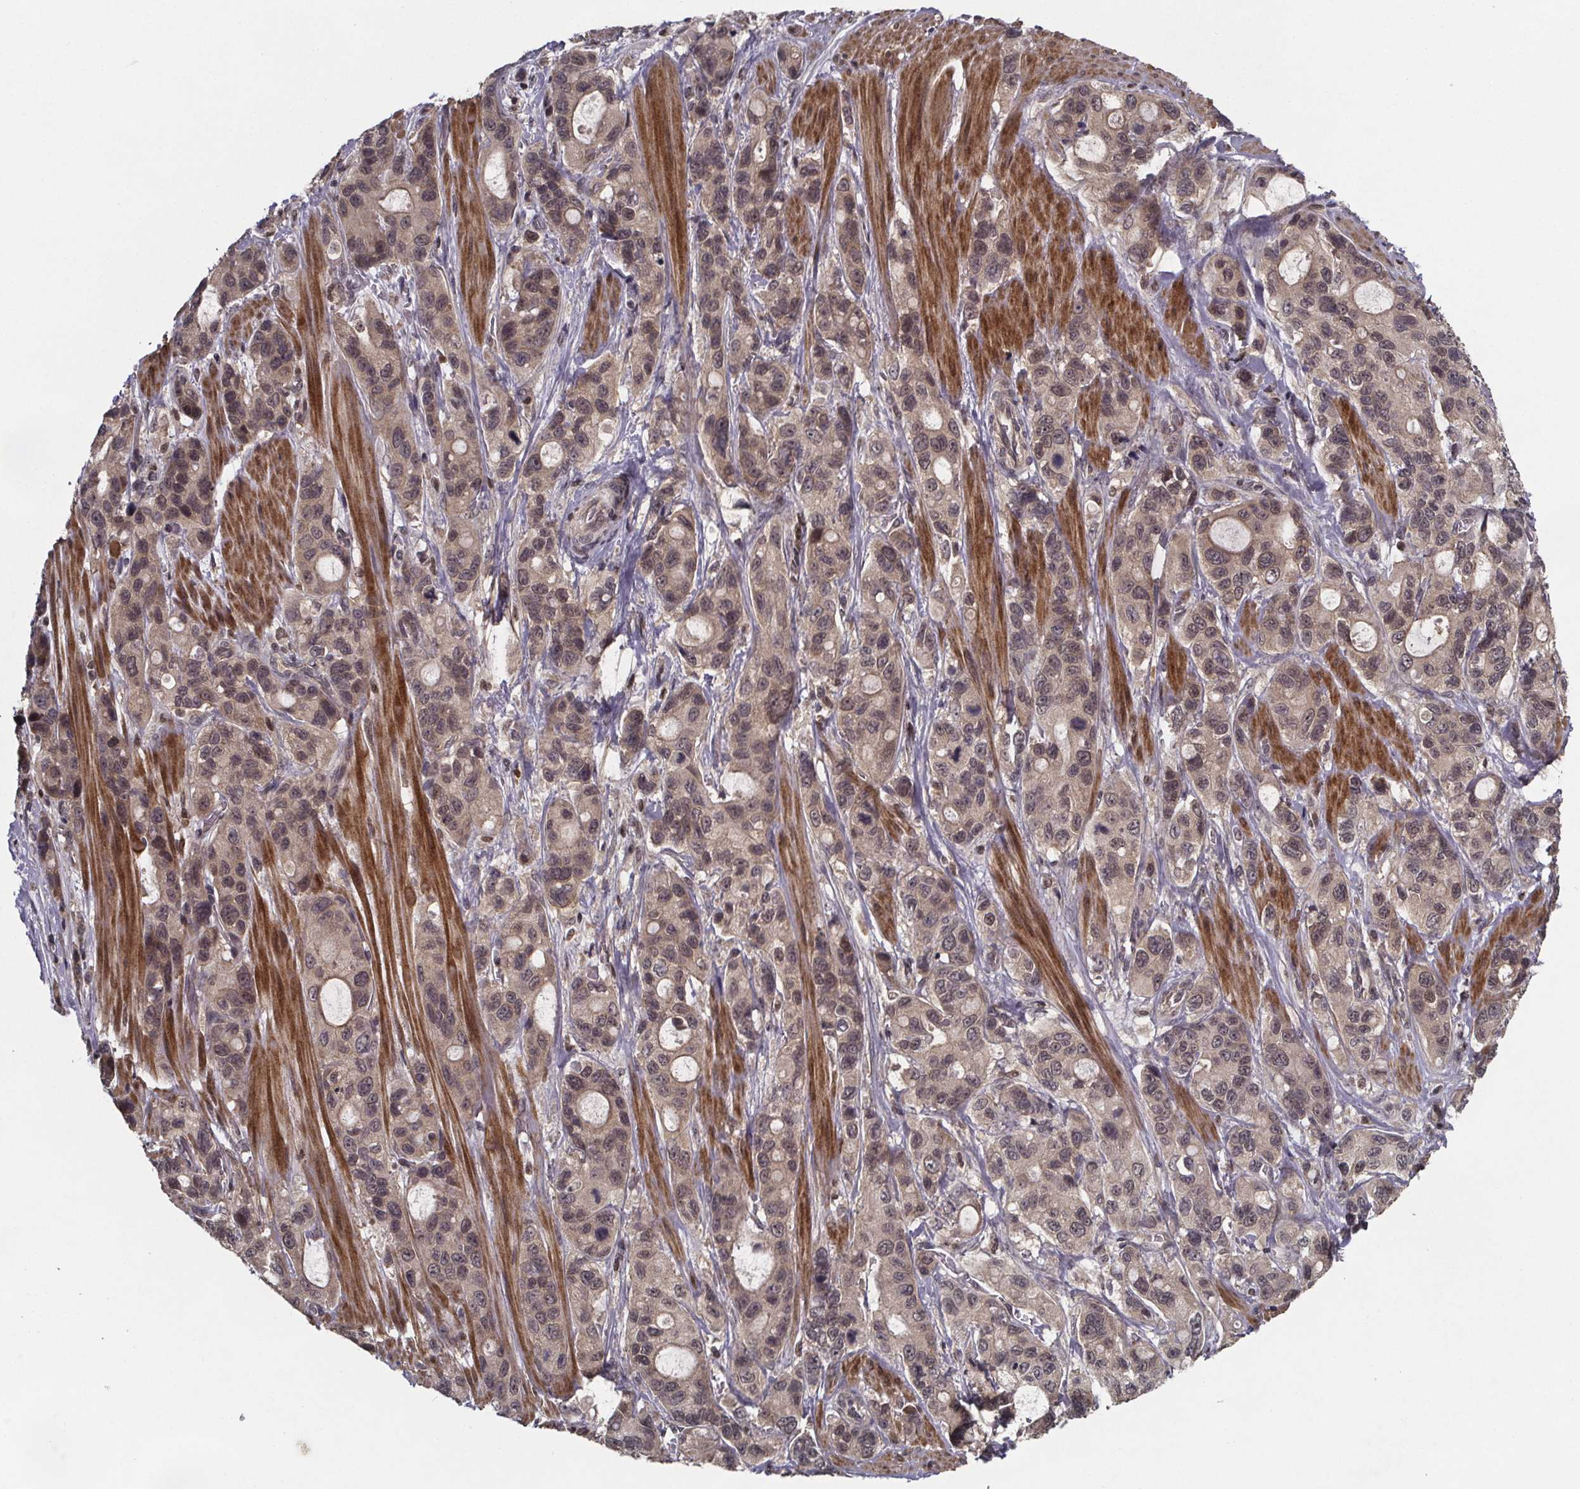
{"staining": {"intensity": "weak", "quantity": "<25%", "location": "cytoplasmic/membranous,nuclear"}, "tissue": "stomach cancer", "cell_type": "Tumor cells", "image_type": "cancer", "snomed": [{"axis": "morphology", "description": "Adenocarcinoma, NOS"}, {"axis": "topography", "description": "Stomach"}], "caption": "Protein analysis of stomach adenocarcinoma exhibits no significant expression in tumor cells. (Stains: DAB (3,3'-diaminobenzidine) immunohistochemistry (IHC) with hematoxylin counter stain, Microscopy: brightfield microscopy at high magnification).", "gene": "FN3KRP", "patient": {"sex": "male", "age": 63}}